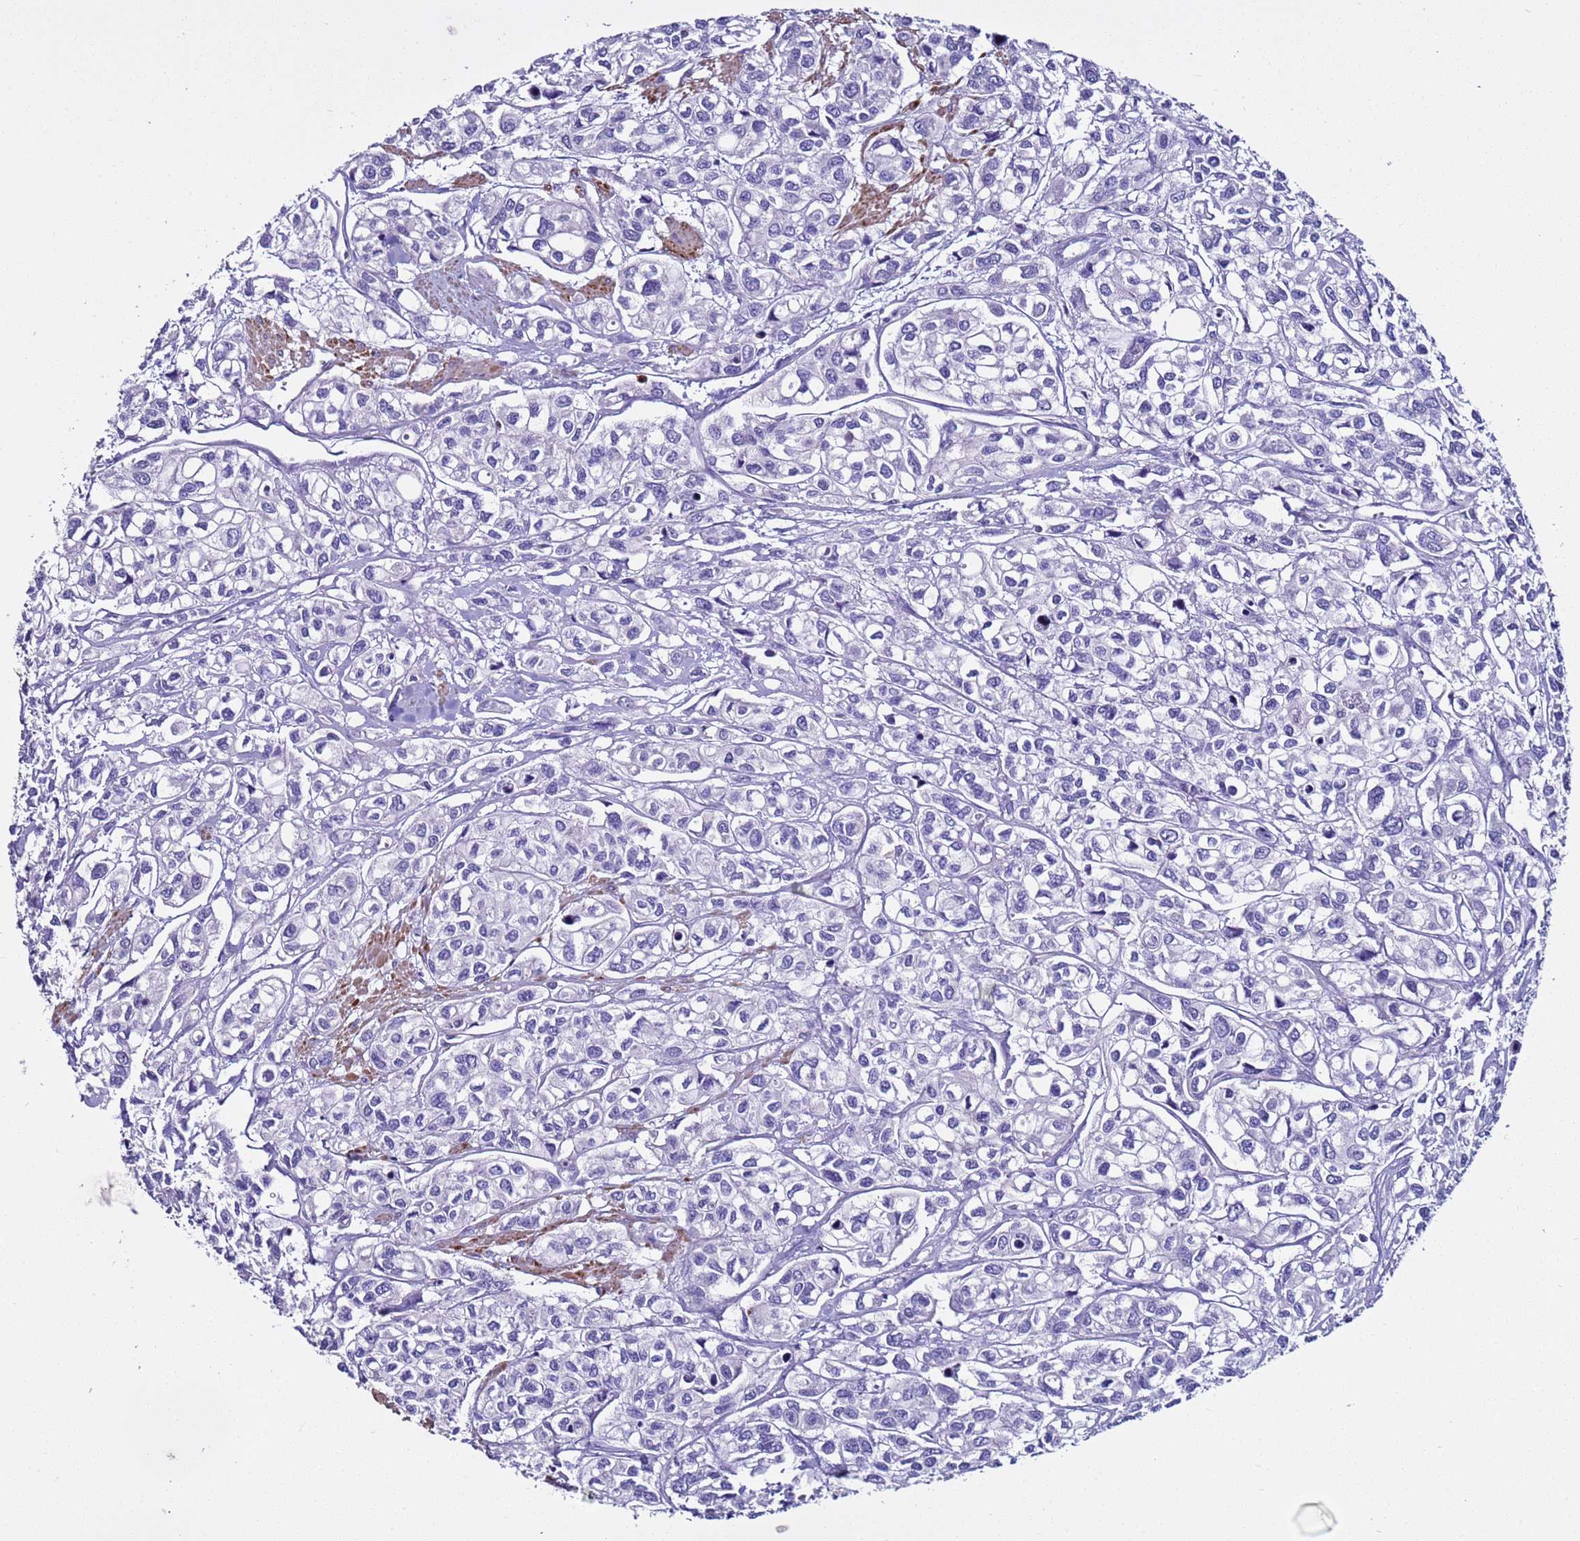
{"staining": {"intensity": "negative", "quantity": "none", "location": "none"}, "tissue": "urothelial cancer", "cell_type": "Tumor cells", "image_type": "cancer", "snomed": [{"axis": "morphology", "description": "Urothelial carcinoma, High grade"}, {"axis": "topography", "description": "Urinary bladder"}], "caption": "There is no significant staining in tumor cells of urothelial cancer.", "gene": "LCMT1", "patient": {"sex": "male", "age": 67}}